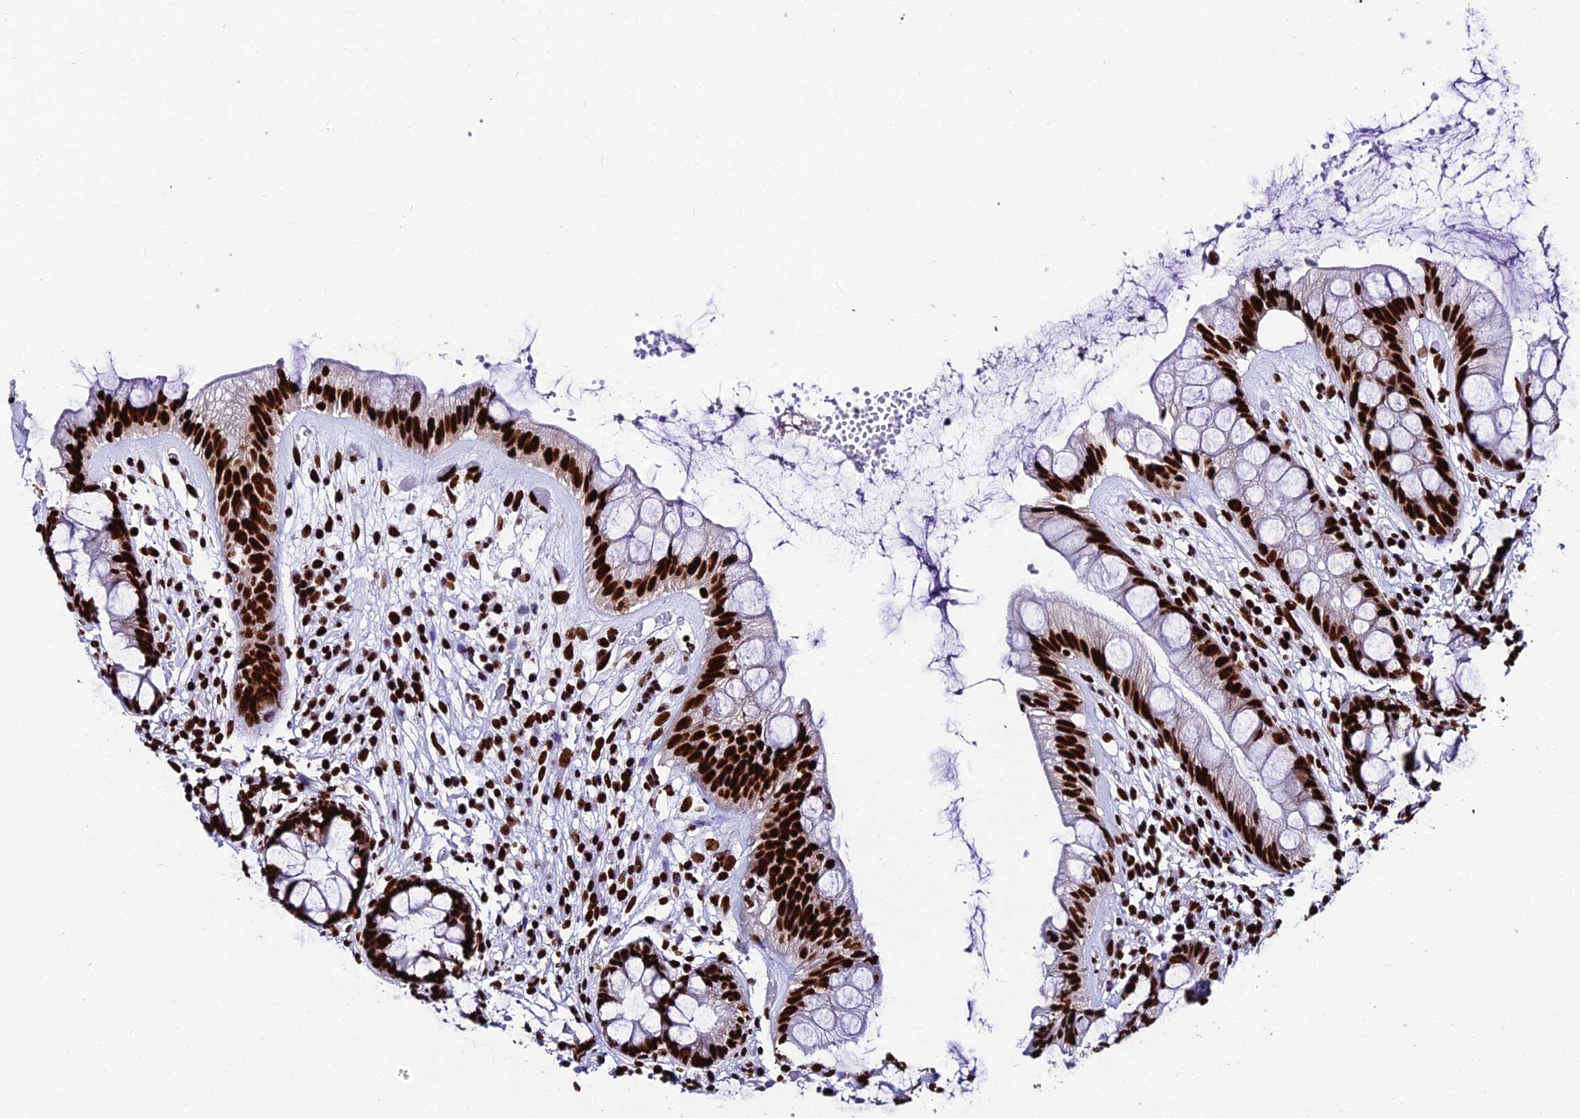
{"staining": {"intensity": "strong", "quantity": ">75%", "location": "nuclear"}, "tissue": "rectum", "cell_type": "Glandular cells", "image_type": "normal", "snomed": [{"axis": "morphology", "description": "Normal tissue, NOS"}, {"axis": "topography", "description": "Rectum"}], "caption": "This image demonstrates IHC staining of benign human rectum, with high strong nuclear positivity in about >75% of glandular cells.", "gene": "HNRNPH1", "patient": {"sex": "male", "age": 74}}